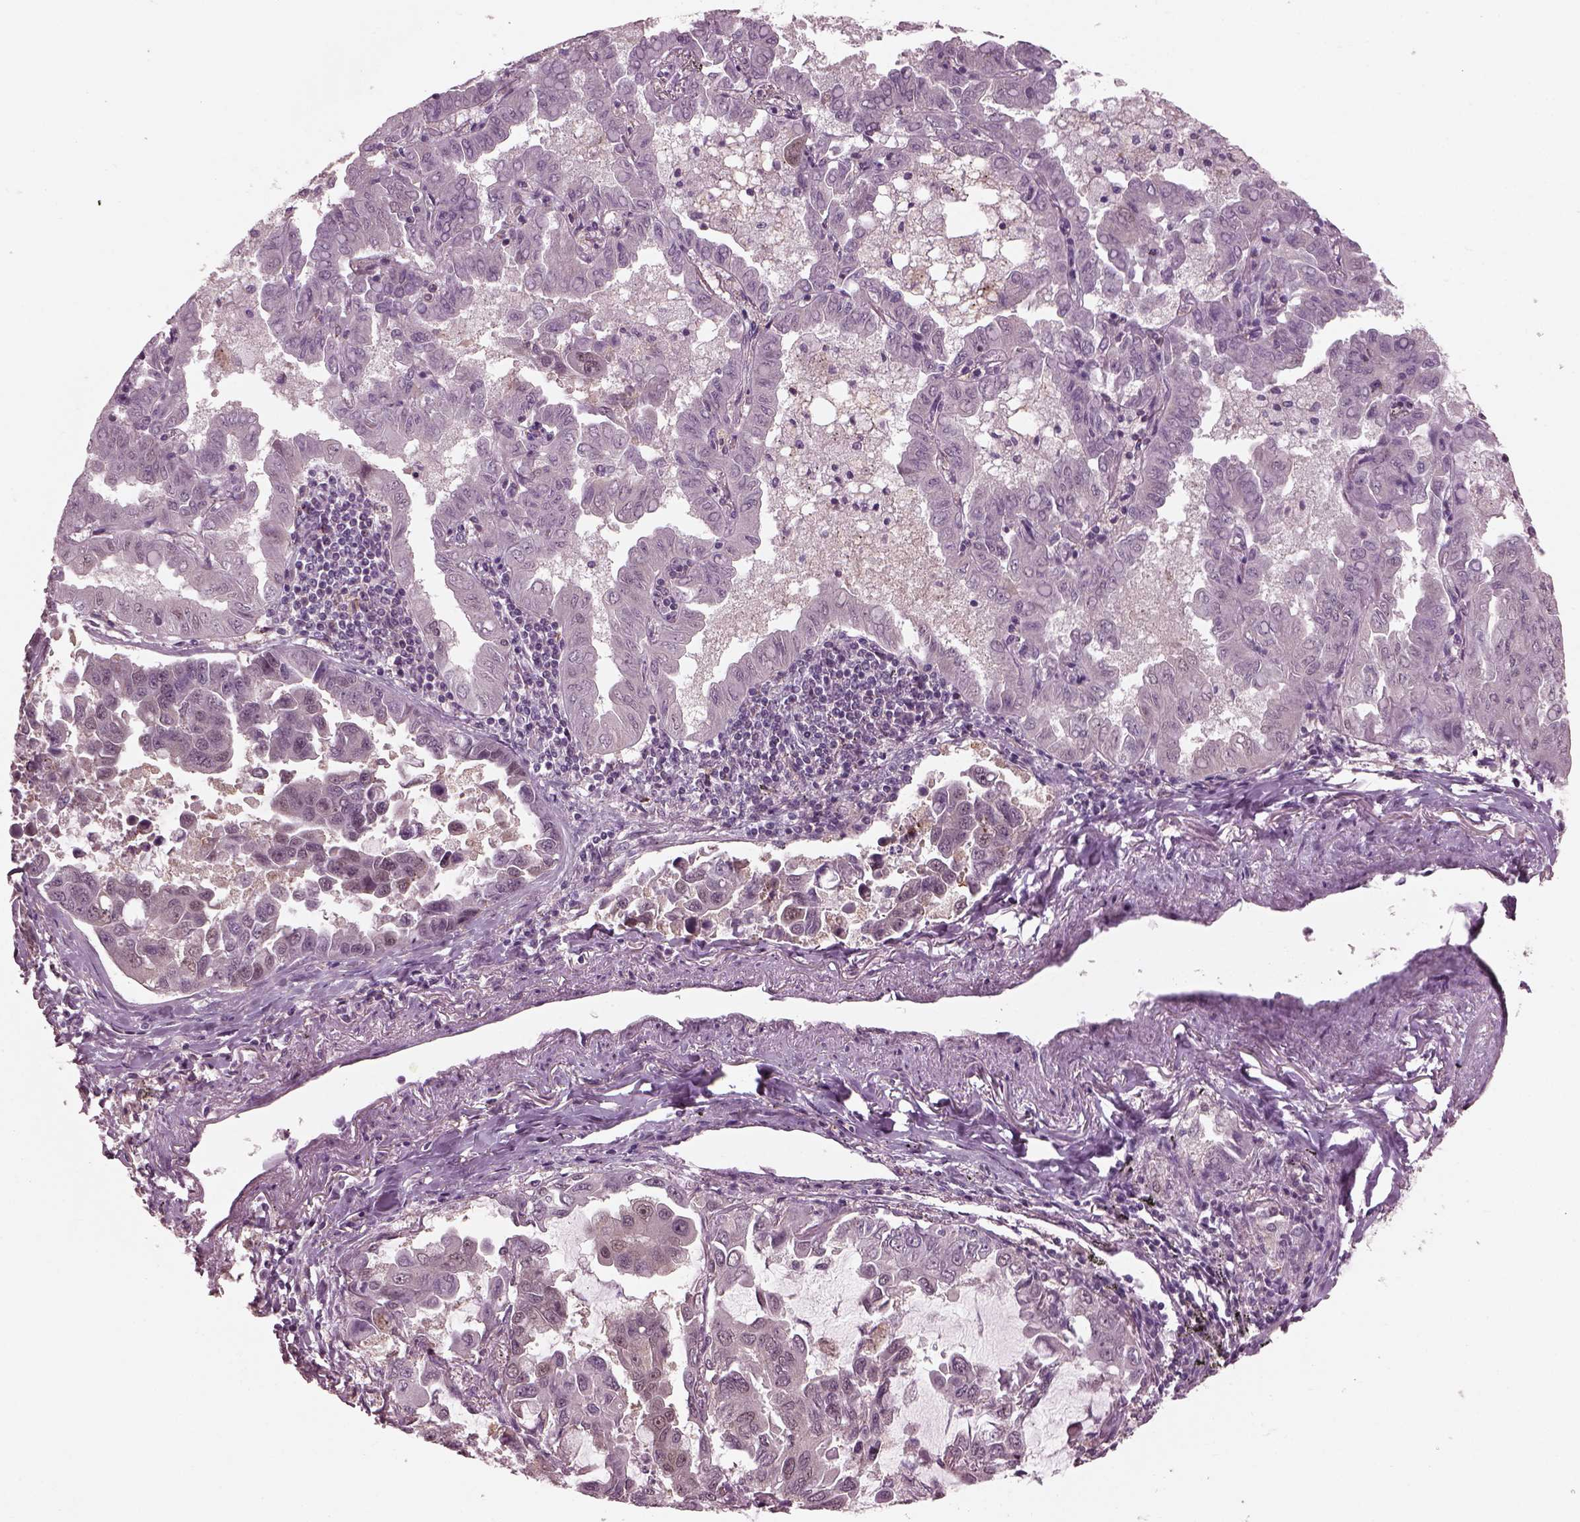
{"staining": {"intensity": "weak", "quantity": "<25%", "location": "cytoplasmic/membranous"}, "tissue": "lung cancer", "cell_type": "Tumor cells", "image_type": "cancer", "snomed": [{"axis": "morphology", "description": "Adenocarcinoma, NOS"}, {"axis": "topography", "description": "Lung"}], "caption": "The immunohistochemistry (IHC) micrograph has no significant positivity in tumor cells of lung adenocarcinoma tissue.", "gene": "SRI", "patient": {"sex": "male", "age": 64}}